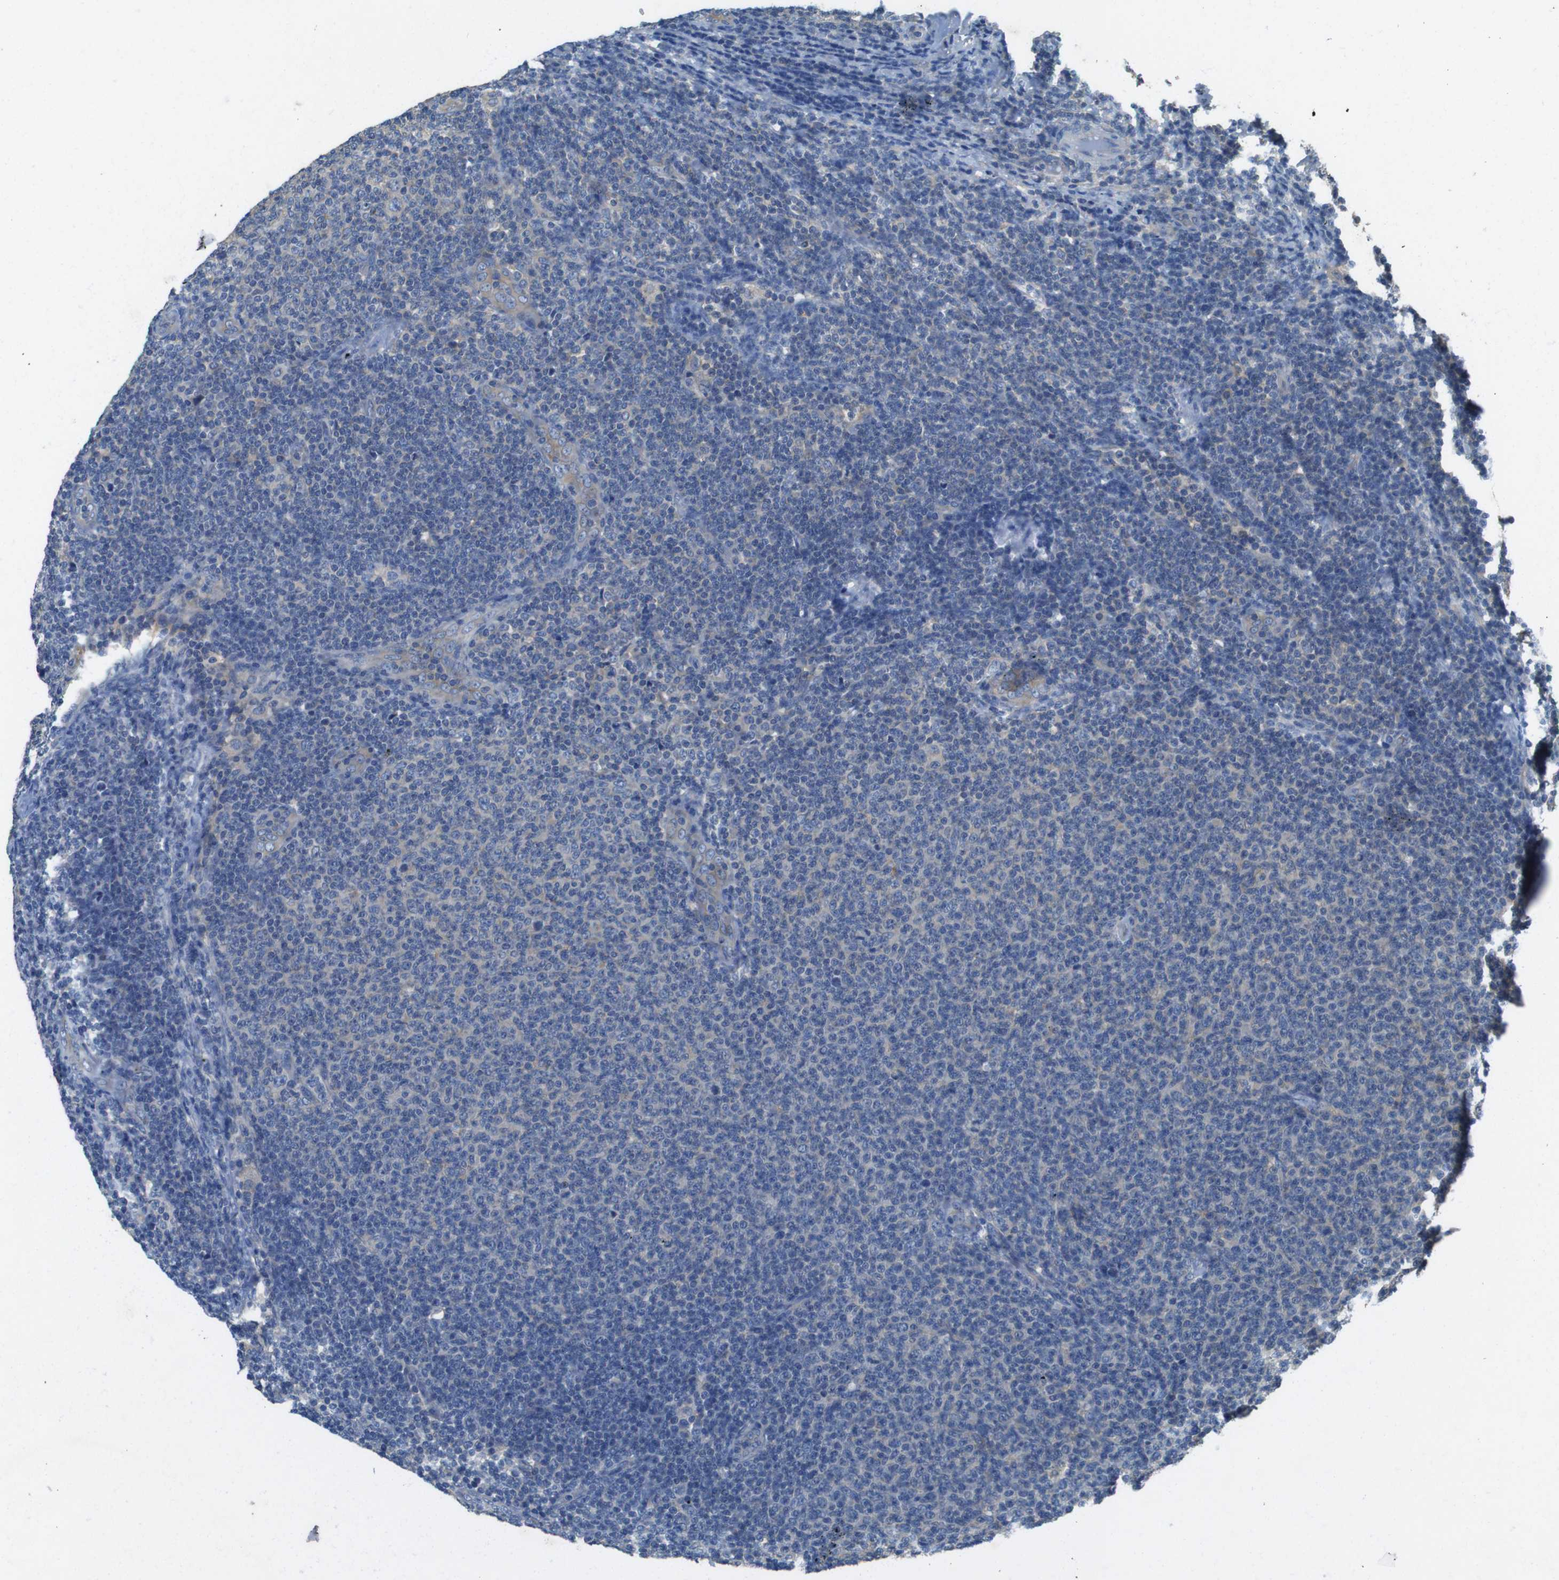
{"staining": {"intensity": "weak", "quantity": "<25%", "location": "cytoplasmic/membranous"}, "tissue": "lymphoma", "cell_type": "Tumor cells", "image_type": "cancer", "snomed": [{"axis": "morphology", "description": "Malignant lymphoma, non-Hodgkin's type, Low grade"}, {"axis": "topography", "description": "Lymph node"}], "caption": "The histopathology image displays no staining of tumor cells in lymphoma.", "gene": "DCTN1", "patient": {"sex": "male", "age": 66}}